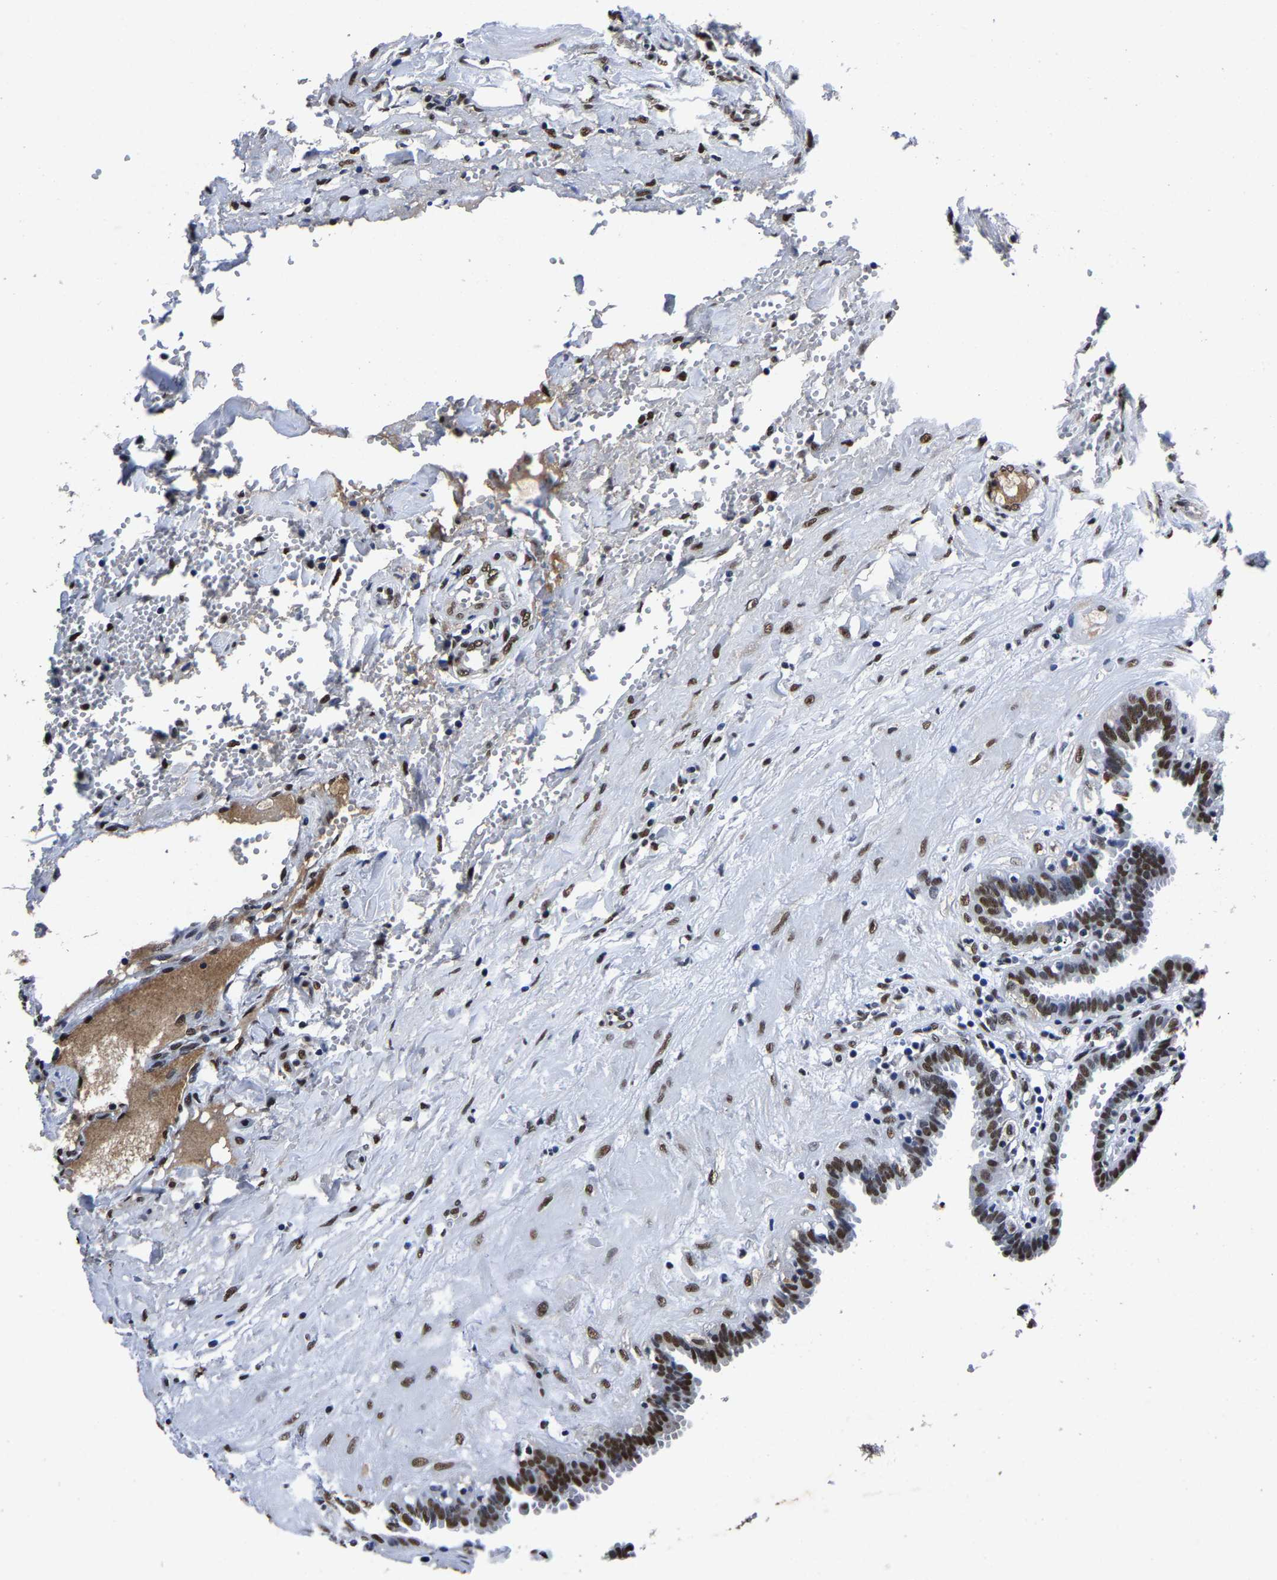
{"staining": {"intensity": "moderate", "quantity": "25%-75%", "location": "nuclear"}, "tissue": "fallopian tube", "cell_type": "Glandular cells", "image_type": "normal", "snomed": [{"axis": "morphology", "description": "Normal tissue, NOS"}, {"axis": "topography", "description": "Fallopian tube"}, {"axis": "topography", "description": "Placenta"}], "caption": "Moderate nuclear expression is identified in about 25%-75% of glandular cells in normal fallopian tube. (brown staining indicates protein expression, while blue staining denotes nuclei).", "gene": "RBM45", "patient": {"sex": "female", "age": 32}}